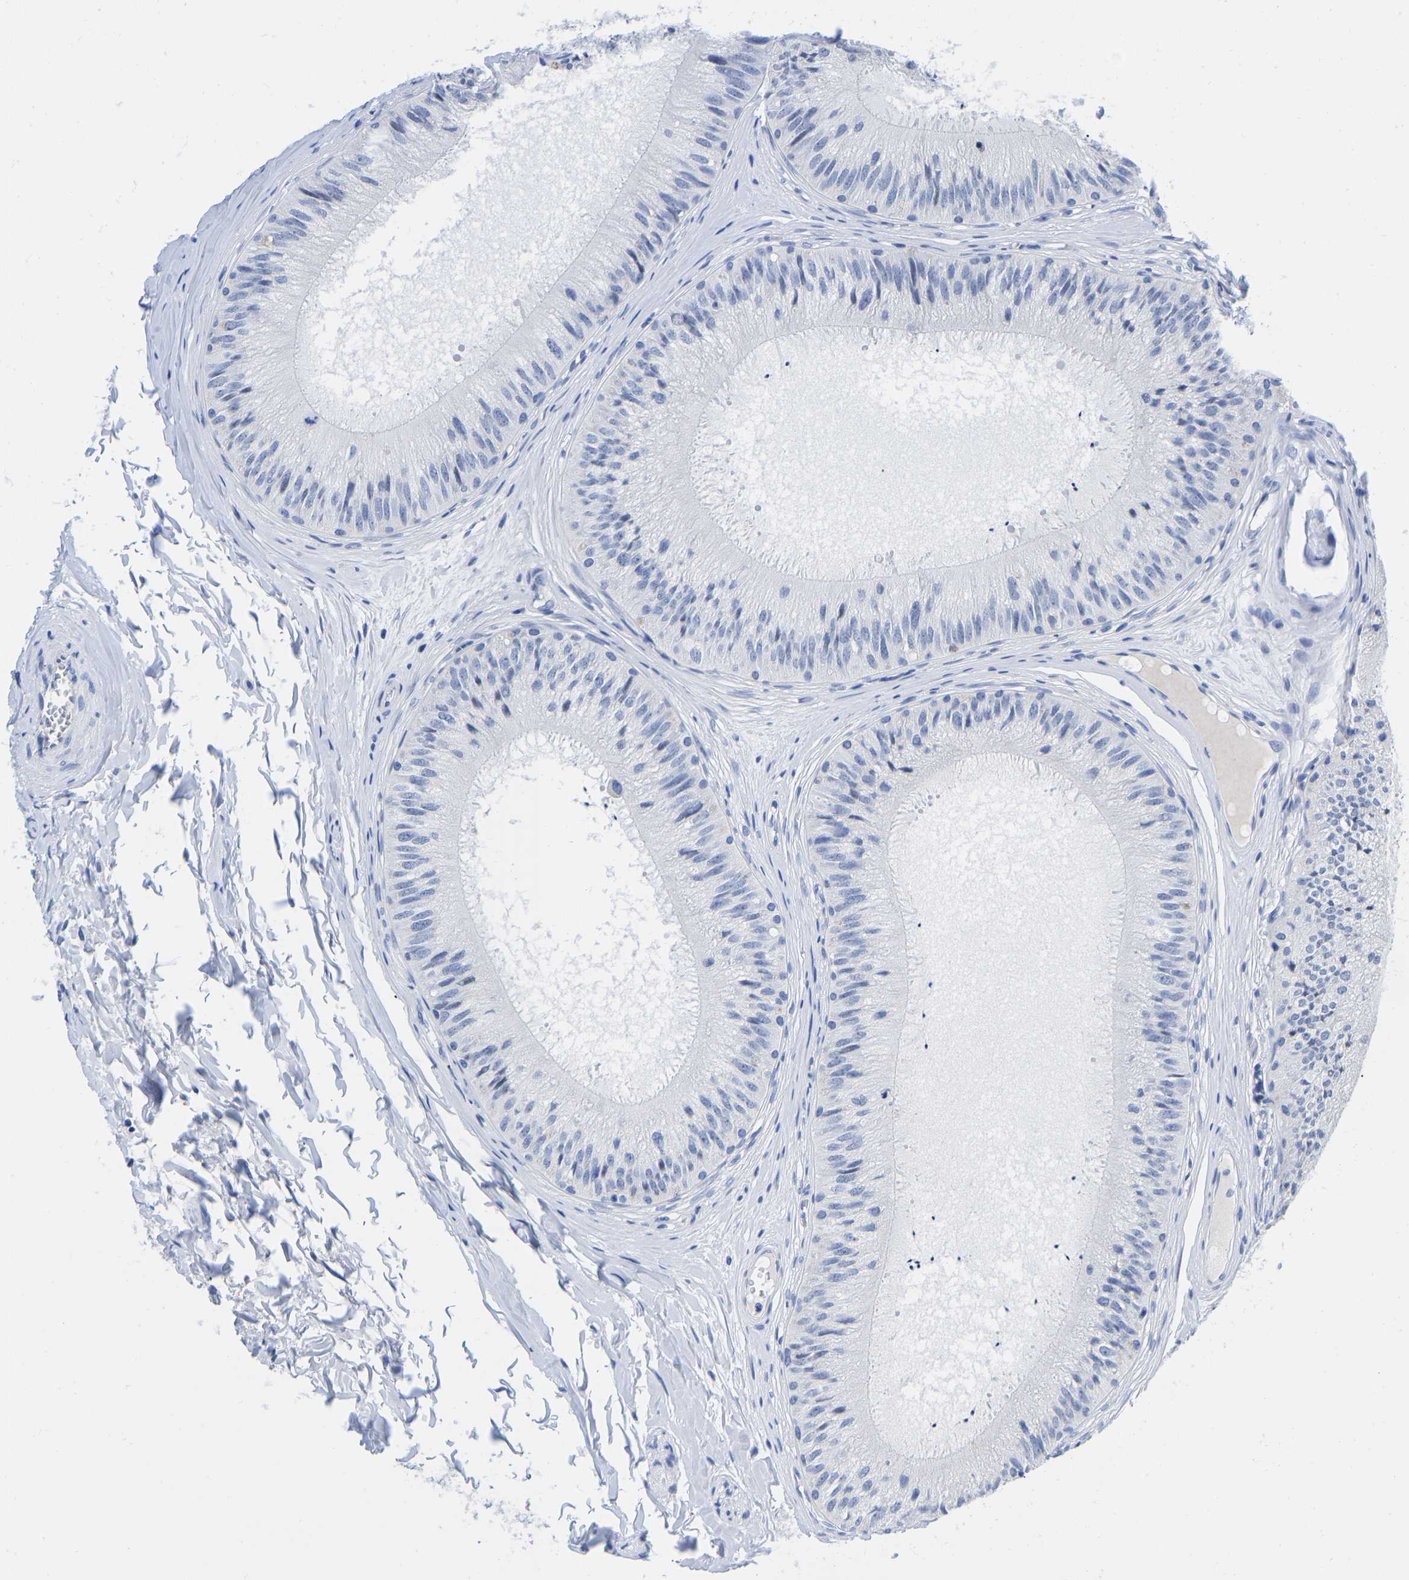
{"staining": {"intensity": "negative", "quantity": "none", "location": "none"}, "tissue": "epididymis", "cell_type": "Glandular cells", "image_type": "normal", "snomed": [{"axis": "morphology", "description": "Normal tissue, NOS"}, {"axis": "topography", "description": "Epididymis"}], "caption": "Immunohistochemistry (IHC) of benign epididymis exhibits no positivity in glandular cells. (Brightfield microscopy of DAB IHC at high magnification).", "gene": "GPA33", "patient": {"sex": "male", "age": 31}}